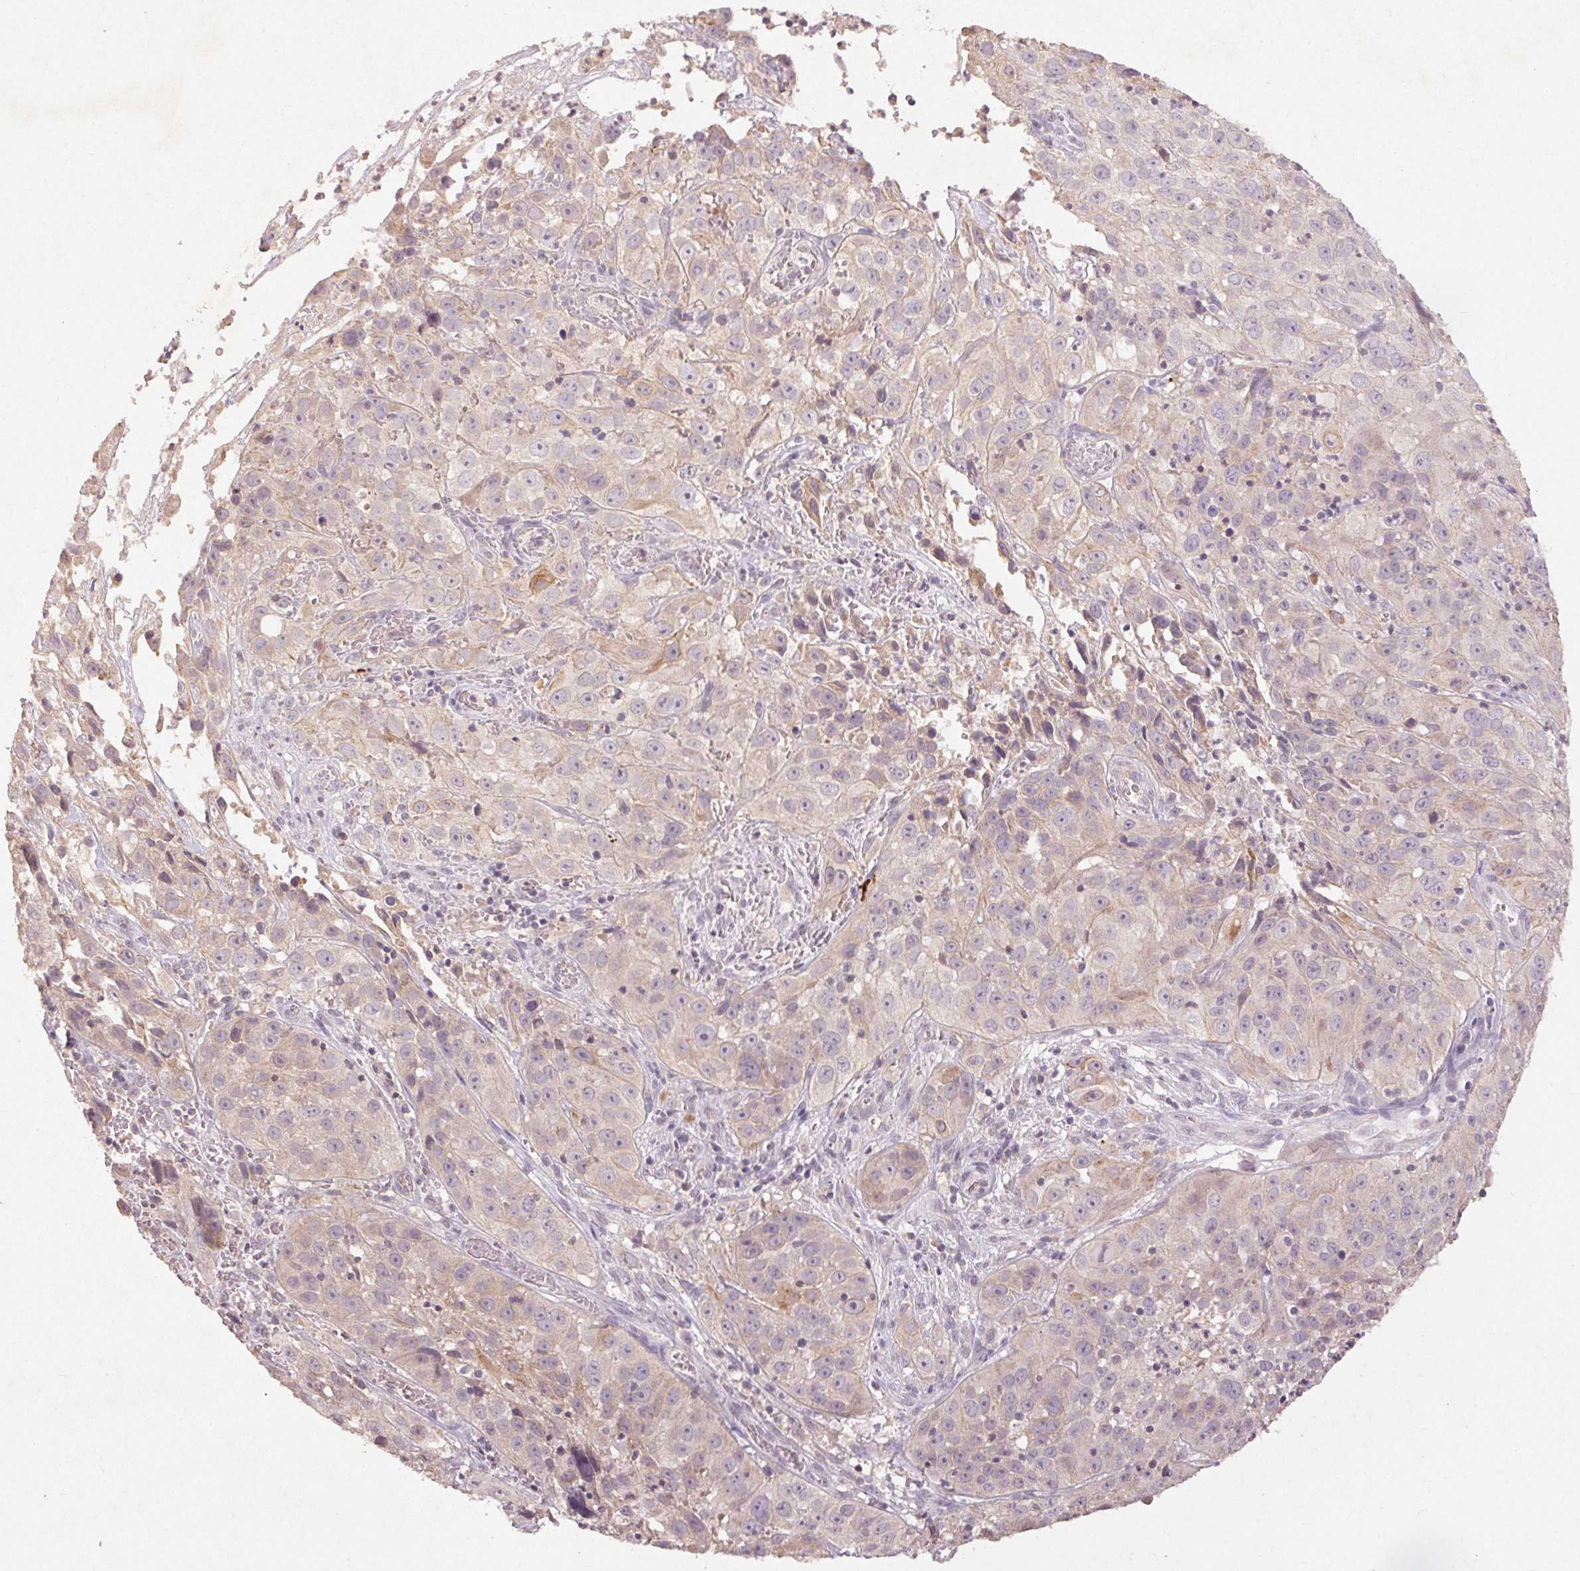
{"staining": {"intensity": "weak", "quantity": "<25%", "location": "cytoplasmic/membranous"}, "tissue": "cervical cancer", "cell_type": "Tumor cells", "image_type": "cancer", "snomed": [{"axis": "morphology", "description": "Squamous cell carcinoma, NOS"}, {"axis": "topography", "description": "Cervix"}], "caption": "High magnification brightfield microscopy of cervical cancer stained with DAB (3,3'-diaminobenzidine) (brown) and counterstained with hematoxylin (blue): tumor cells show no significant expression.", "gene": "KLRC3", "patient": {"sex": "female", "age": 32}}